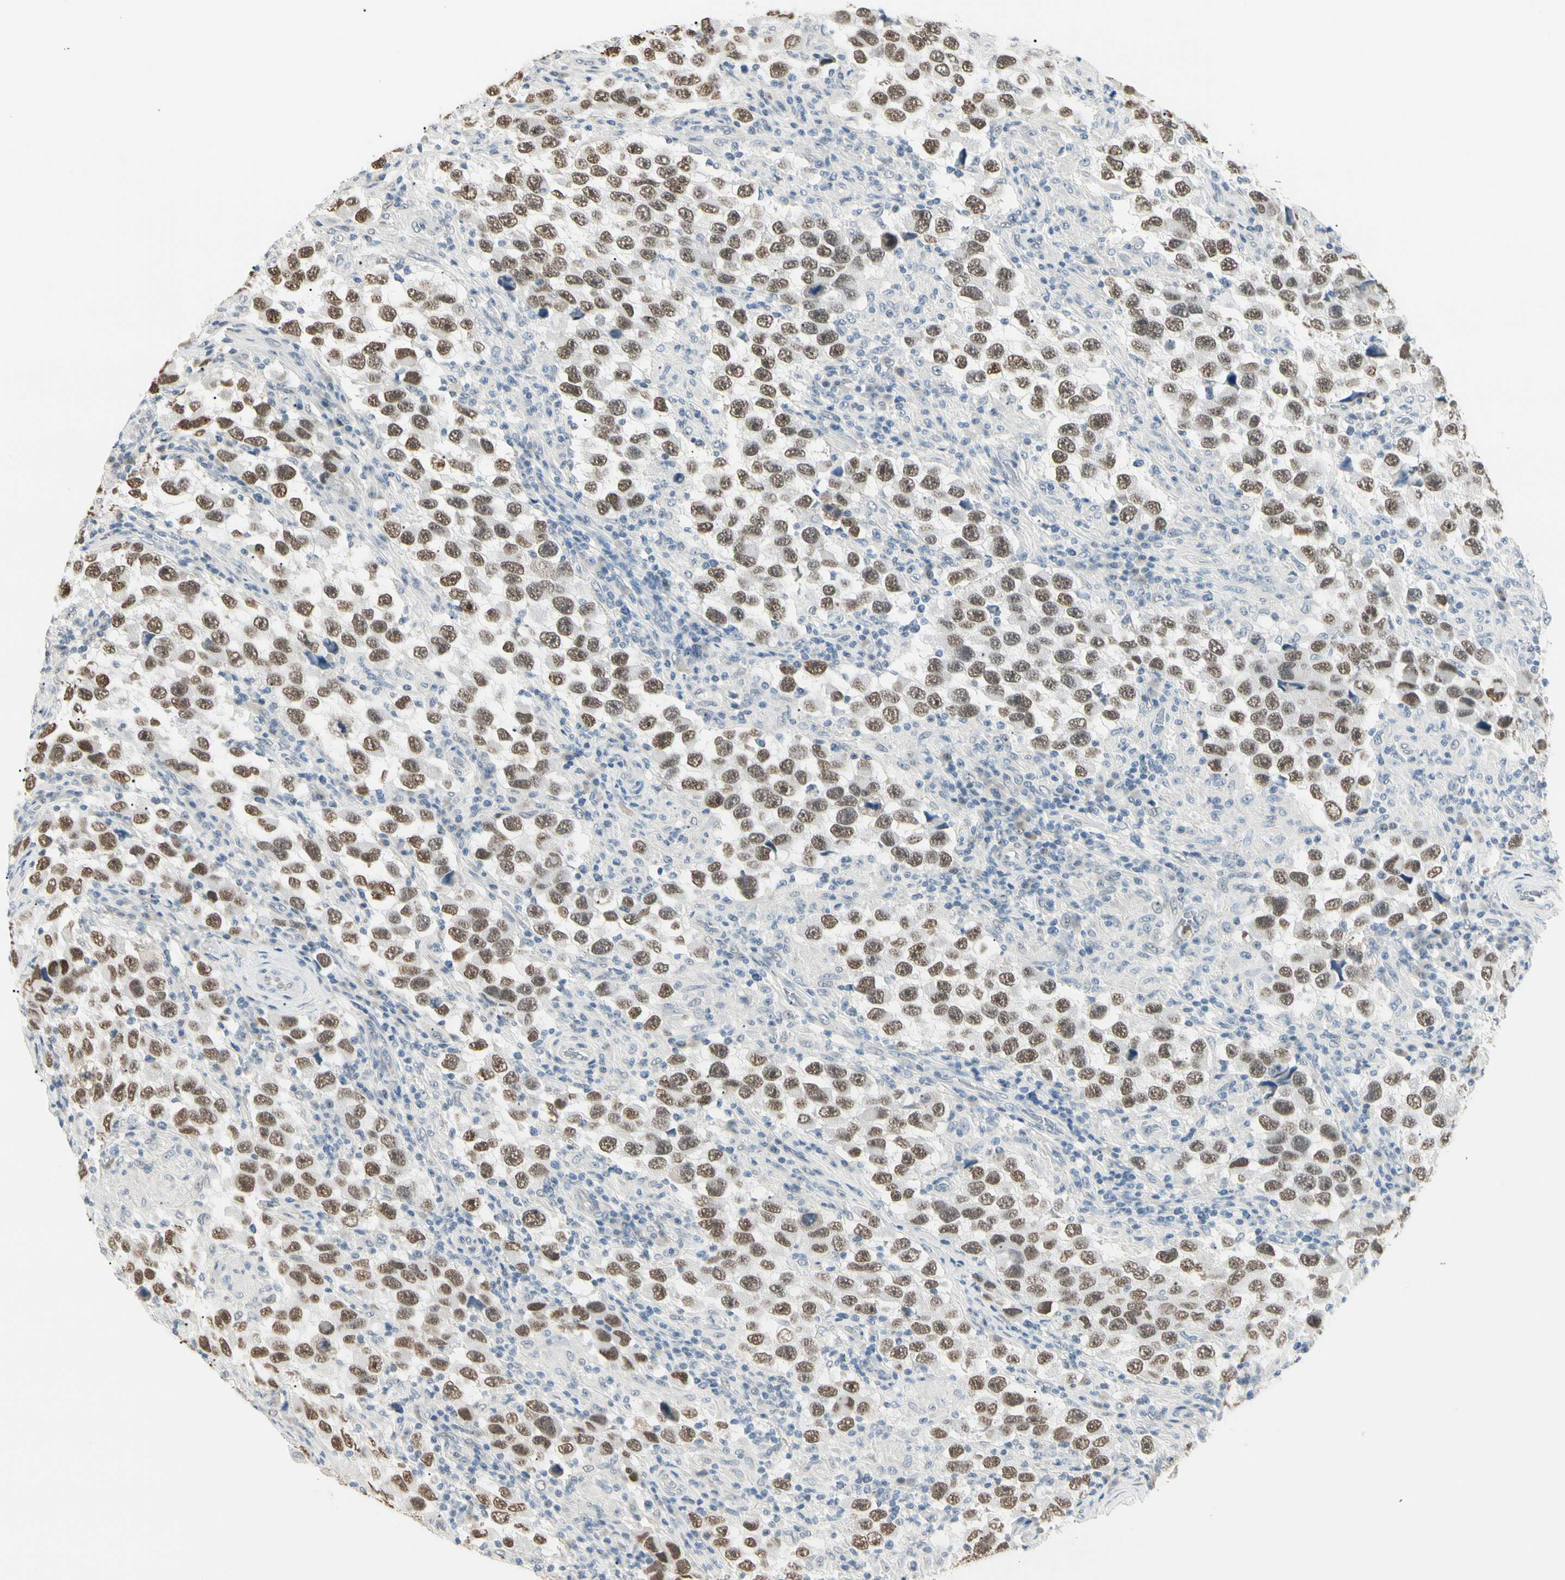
{"staining": {"intensity": "moderate", "quantity": ">75%", "location": "nuclear"}, "tissue": "testis cancer", "cell_type": "Tumor cells", "image_type": "cancer", "snomed": [{"axis": "morphology", "description": "Carcinoma, Embryonal, NOS"}, {"axis": "topography", "description": "Testis"}], "caption": "This micrograph exhibits IHC staining of human testis cancer, with medium moderate nuclear expression in approximately >75% of tumor cells.", "gene": "ASPN", "patient": {"sex": "male", "age": 21}}